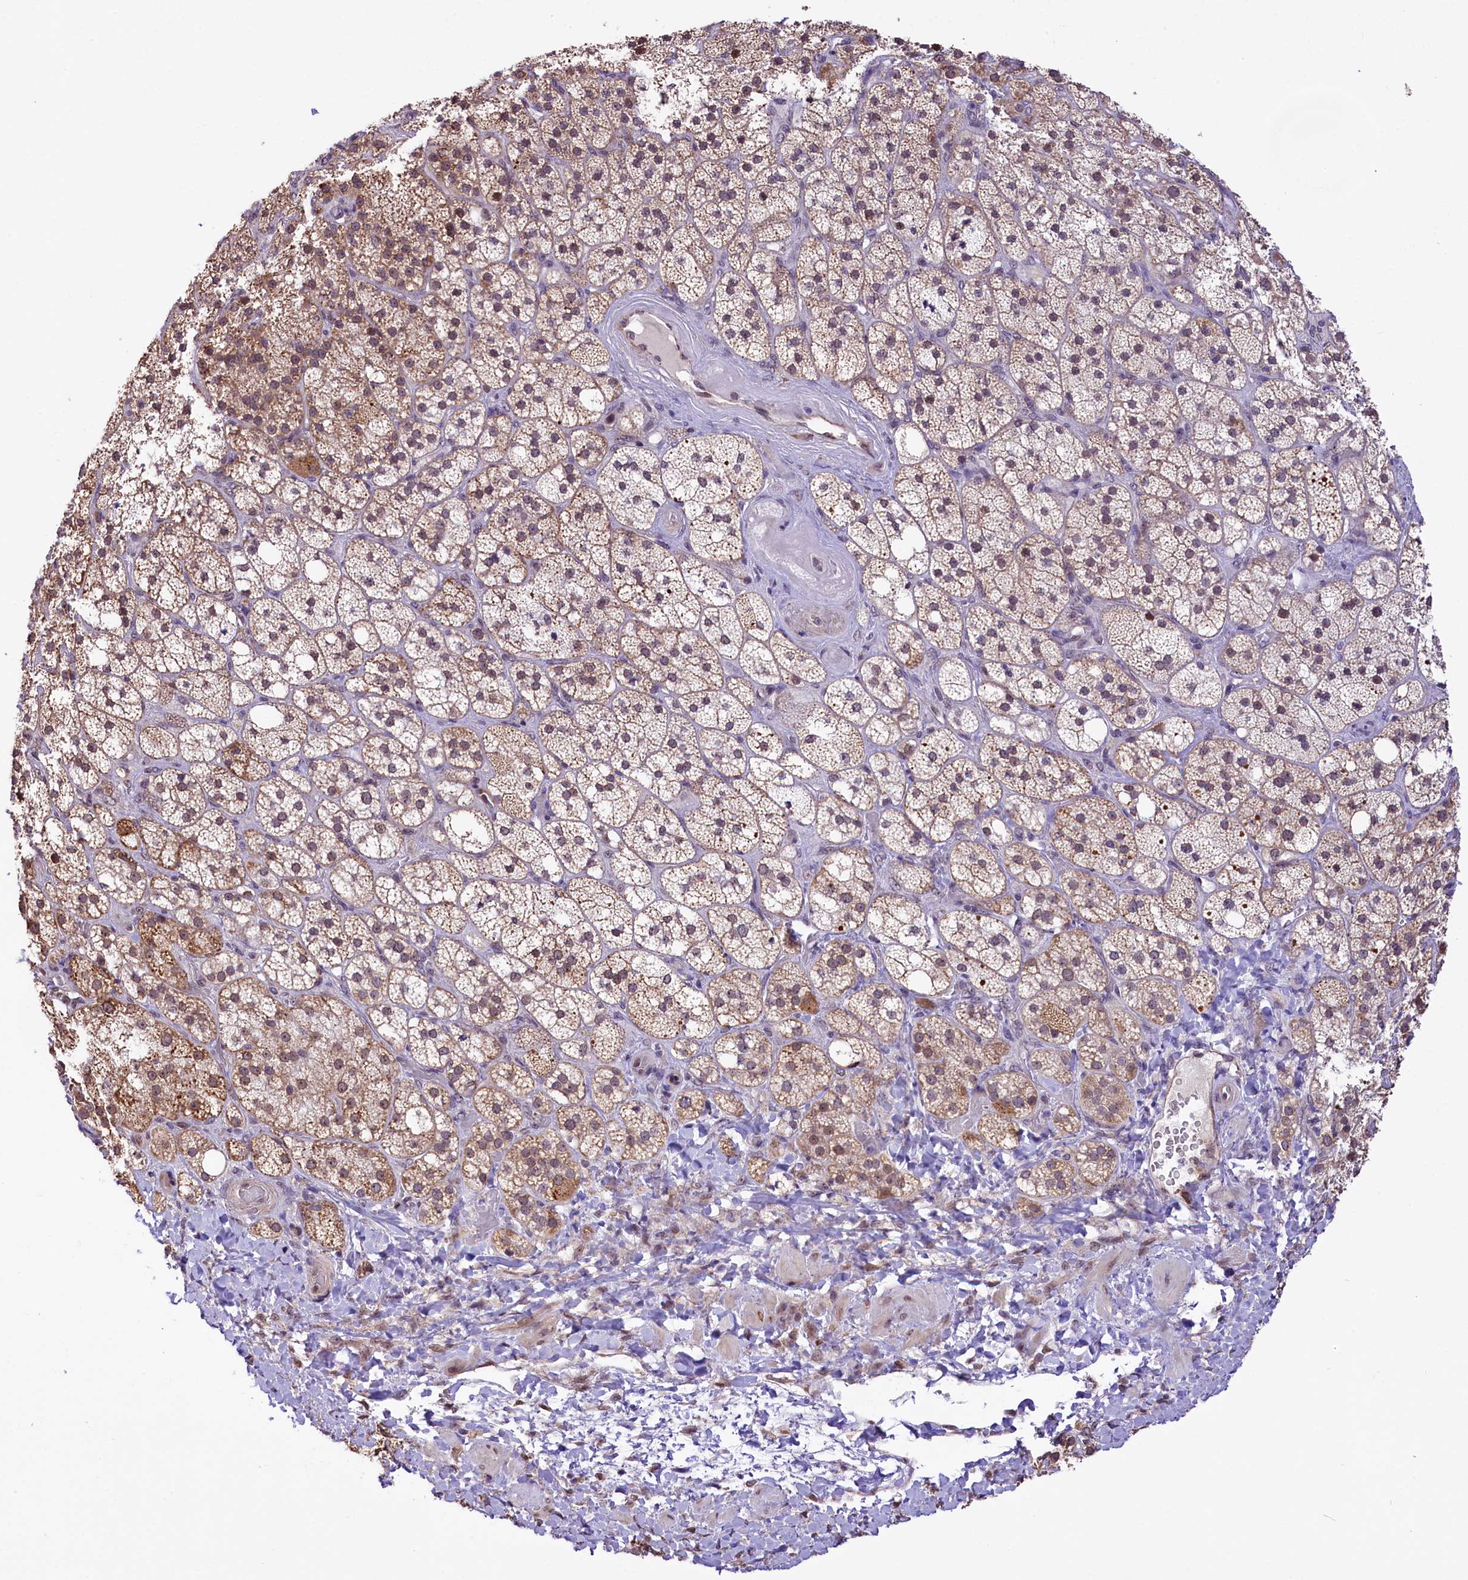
{"staining": {"intensity": "weak", "quantity": "25%-75%", "location": "cytoplasmic/membranous"}, "tissue": "adrenal gland", "cell_type": "Glandular cells", "image_type": "normal", "snomed": [{"axis": "morphology", "description": "Normal tissue, NOS"}, {"axis": "topography", "description": "Adrenal gland"}], "caption": "Glandular cells reveal low levels of weak cytoplasmic/membranous expression in about 25%-75% of cells in normal human adrenal gland.", "gene": "MRPL54", "patient": {"sex": "male", "age": 61}}